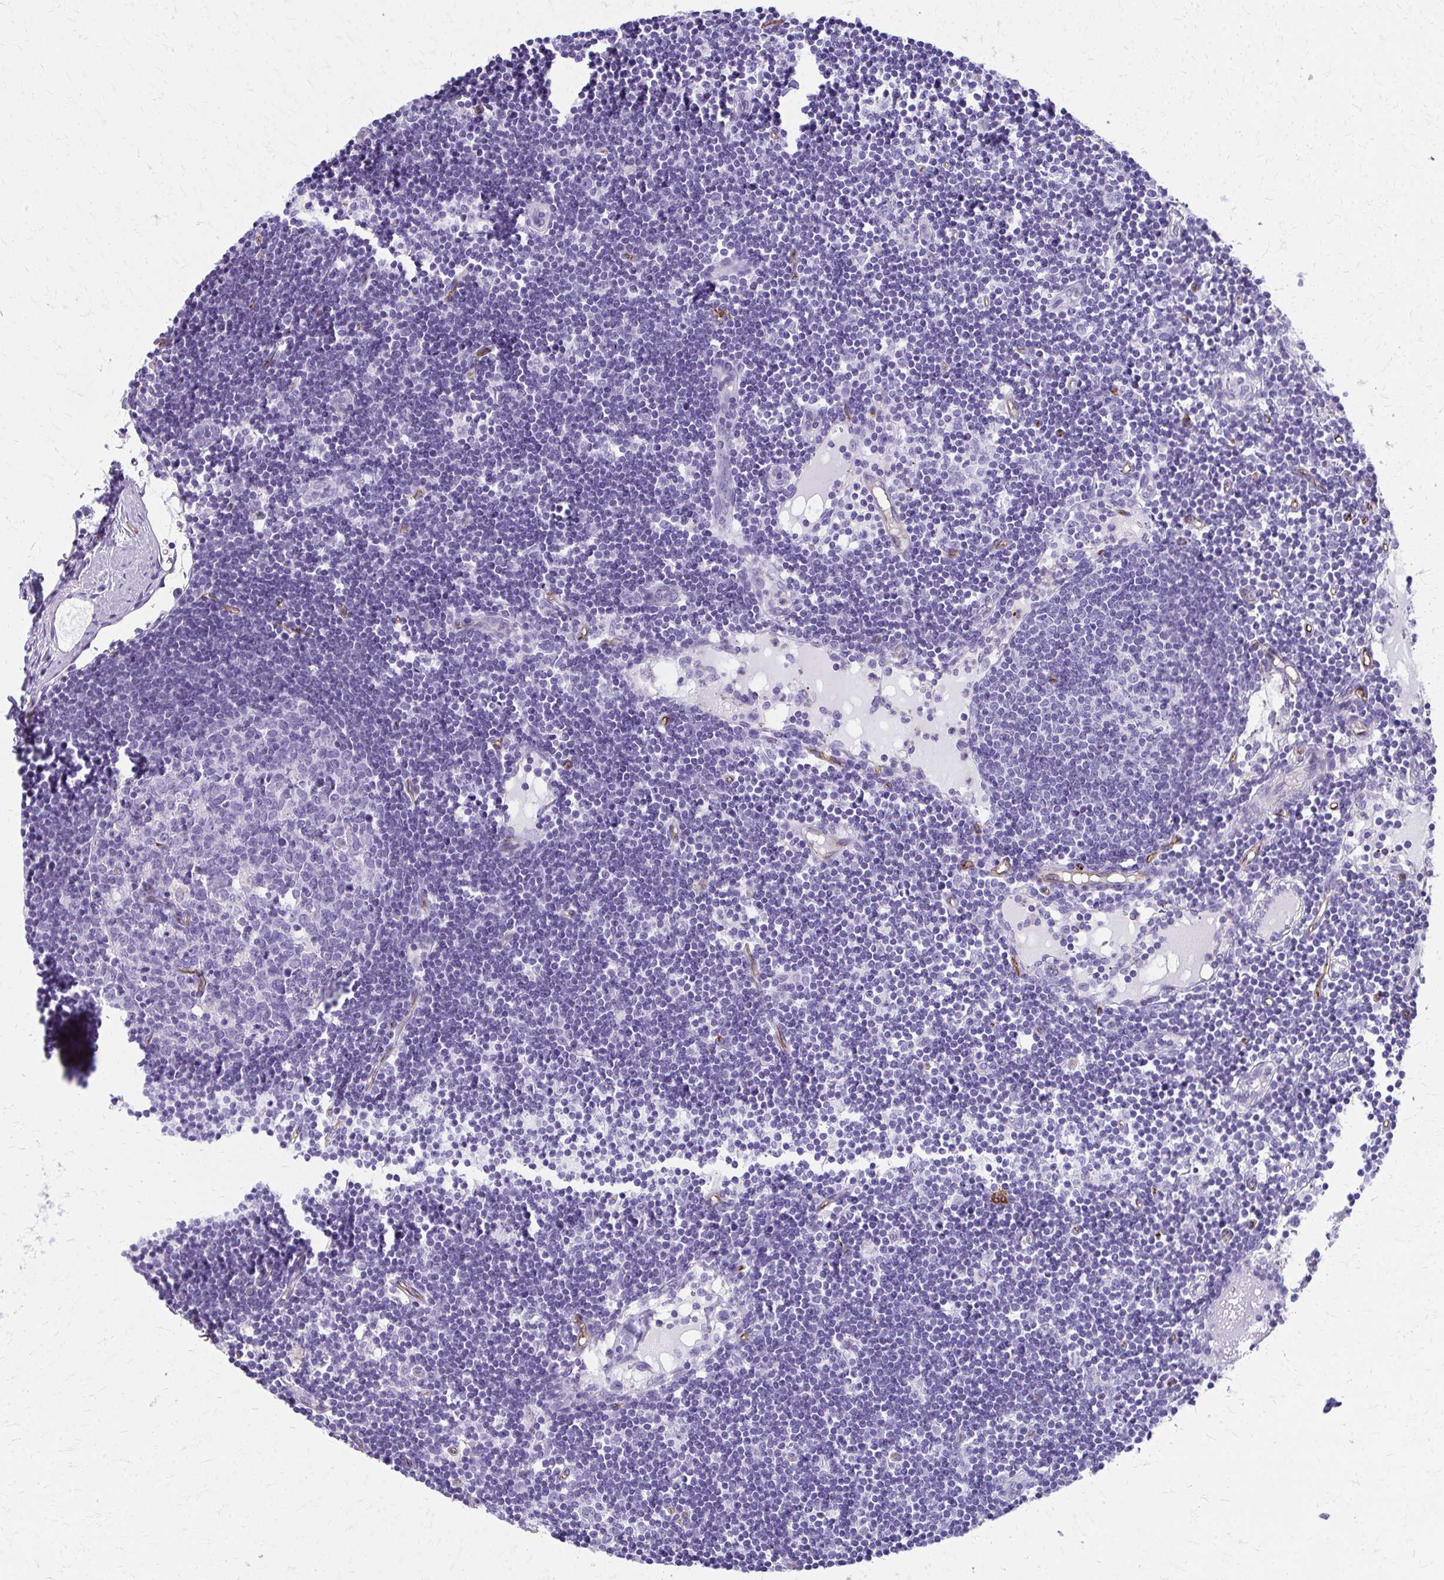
{"staining": {"intensity": "negative", "quantity": "none", "location": "none"}, "tissue": "lymph node", "cell_type": "Germinal center cells", "image_type": "normal", "snomed": [{"axis": "morphology", "description": "Normal tissue, NOS"}, {"axis": "topography", "description": "Lymph node"}], "caption": "IHC of benign lymph node reveals no staining in germinal center cells.", "gene": "TPSG1", "patient": {"sex": "female", "age": 65}}